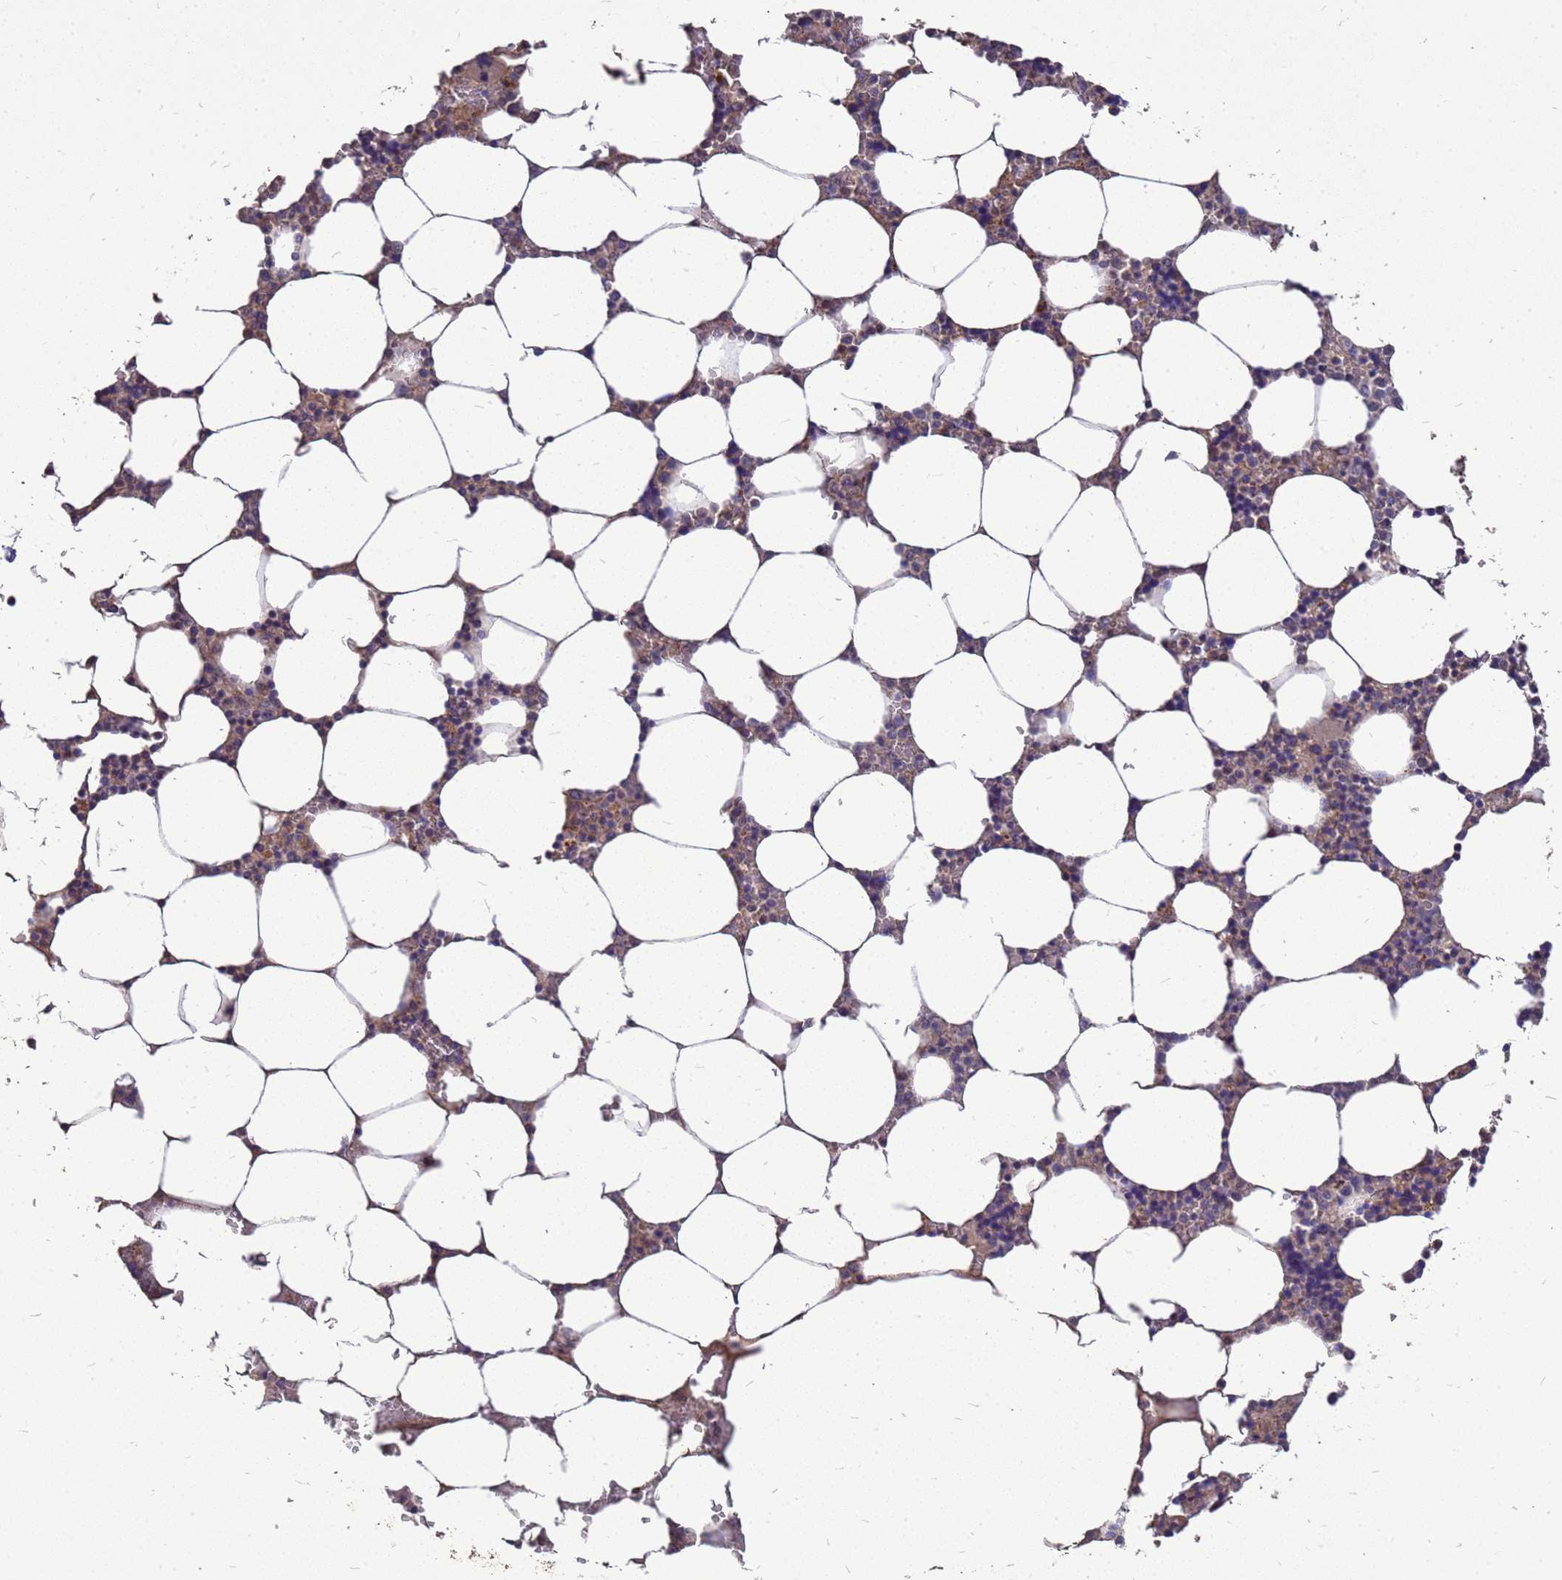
{"staining": {"intensity": "weak", "quantity": "25%-75%", "location": "cytoplasmic/membranous"}, "tissue": "bone marrow", "cell_type": "Hematopoietic cells", "image_type": "normal", "snomed": [{"axis": "morphology", "description": "Normal tissue, NOS"}, {"axis": "topography", "description": "Bone marrow"}], "caption": "Hematopoietic cells display low levels of weak cytoplasmic/membranous expression in about 25%-75% of cells in unremarkable bone marrow. (Stains: DAB in brown, nuclei in blue, Microscopy: brightfield microscopy at high magnification).", "gene": "RSPRY1", "patient": {"sex": "male", "age": 64}}